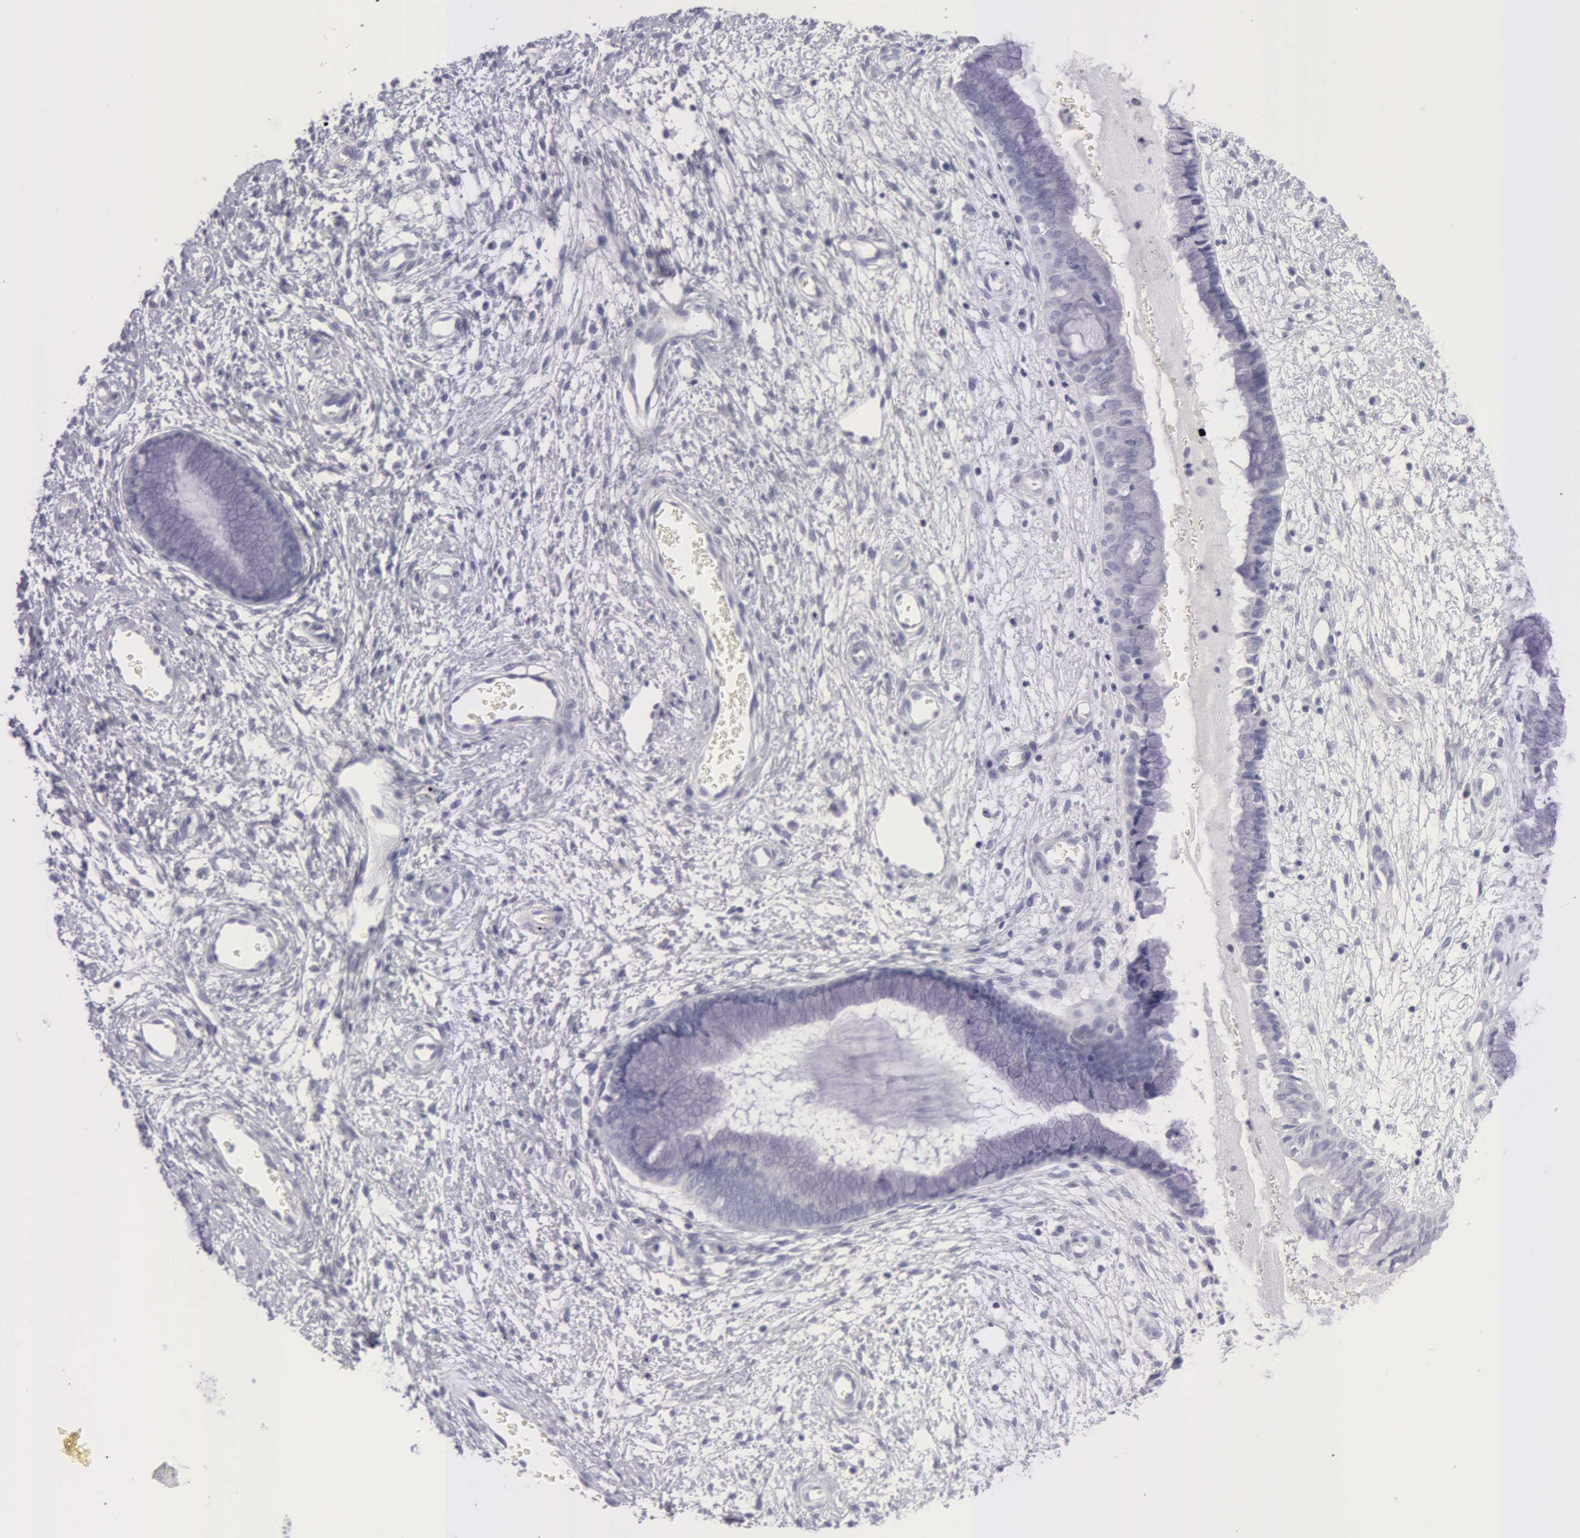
{"staining": {"intensity": "negative", "quantity": "none", "location": "none"}, "tissue": "cervix", "cell_type": "Glandular cells", "image_type": "normal", "snomed": [{"axis": "morphology", "description": "Normal tissue, NOS"}, {"axis": "topography", "description": "Cervix"}], "caption": "A histopathology image of human cervix is negative for staining in glandular cells.", "gene": "AMACR", "patient": {"sex": "female", "age": 55}}